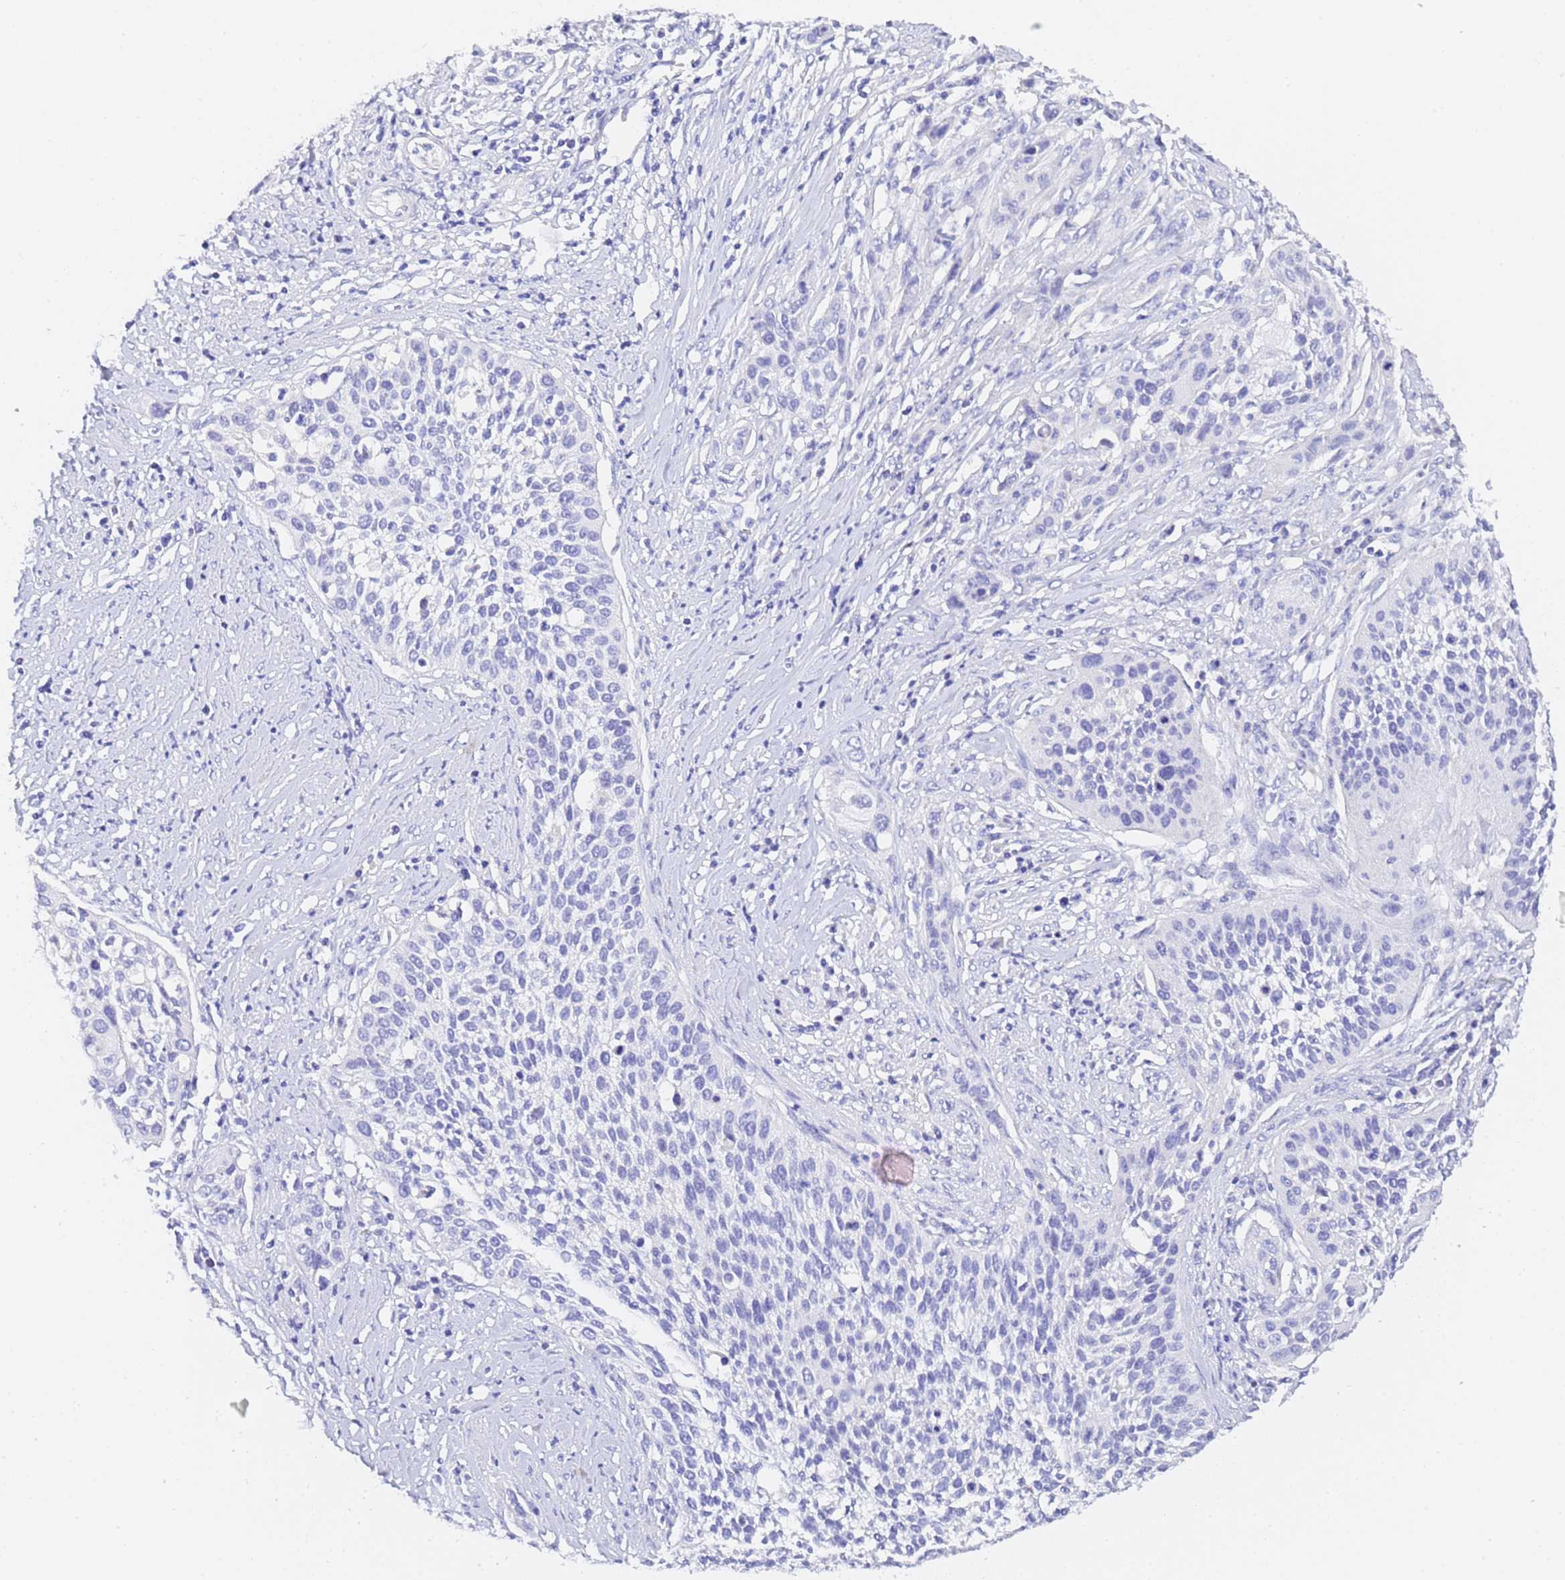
{"staining": {"intensity": "negative", "quantity": "none", "location": "none"}, "tissue": "cervical cancer", "cell_type": "Tumor cells", "image_type": "cancer", "snomed": [{"axis": "morphology", "description": "Squamous cell carcinoma, NOS"}, {"axis": "topography", "description": "Cervix"}], "caption": "This is an IHC histopathology image of cervical cancer. There is no positivity in tumor cells.", "gene": "GABRA1", "patient": {"sex": "female", "age": 34}}